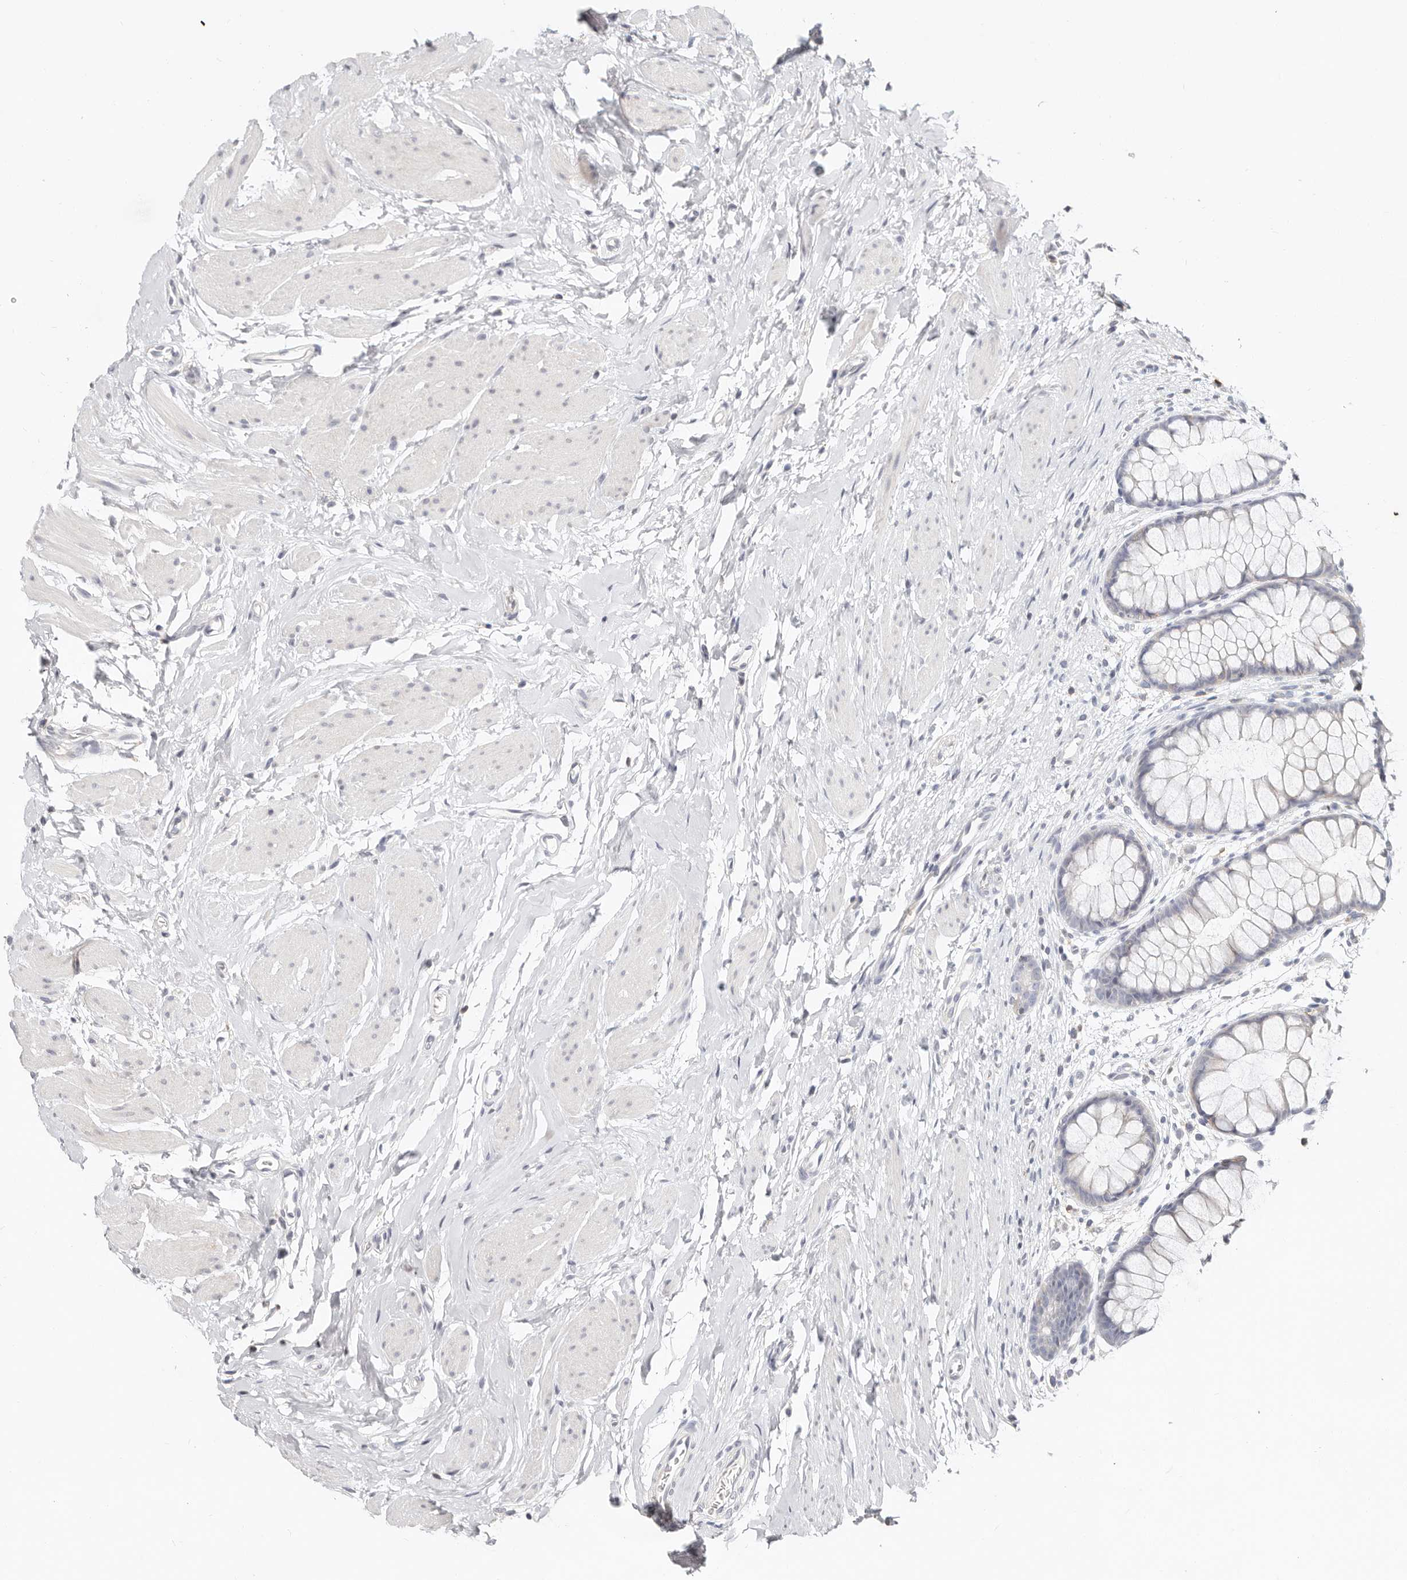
{"staining": {"intensity": "negative", "quantity": "none", "location": "none"}, "tissue": "colon", "cell_type": "Endothelial cells", "image_type": "normal", "snomed": [{"axis": "morphology", "description": "Normal tissue, NOS"}, {"axis": "topography", "description": "Colon"}], "caption": "DAB immunohistochemical staining of normal human colon demonstrates no significant staining in endothelial cells.", "gene": "TMEM63B", "patient": {"sex": "female", "age": 62}}